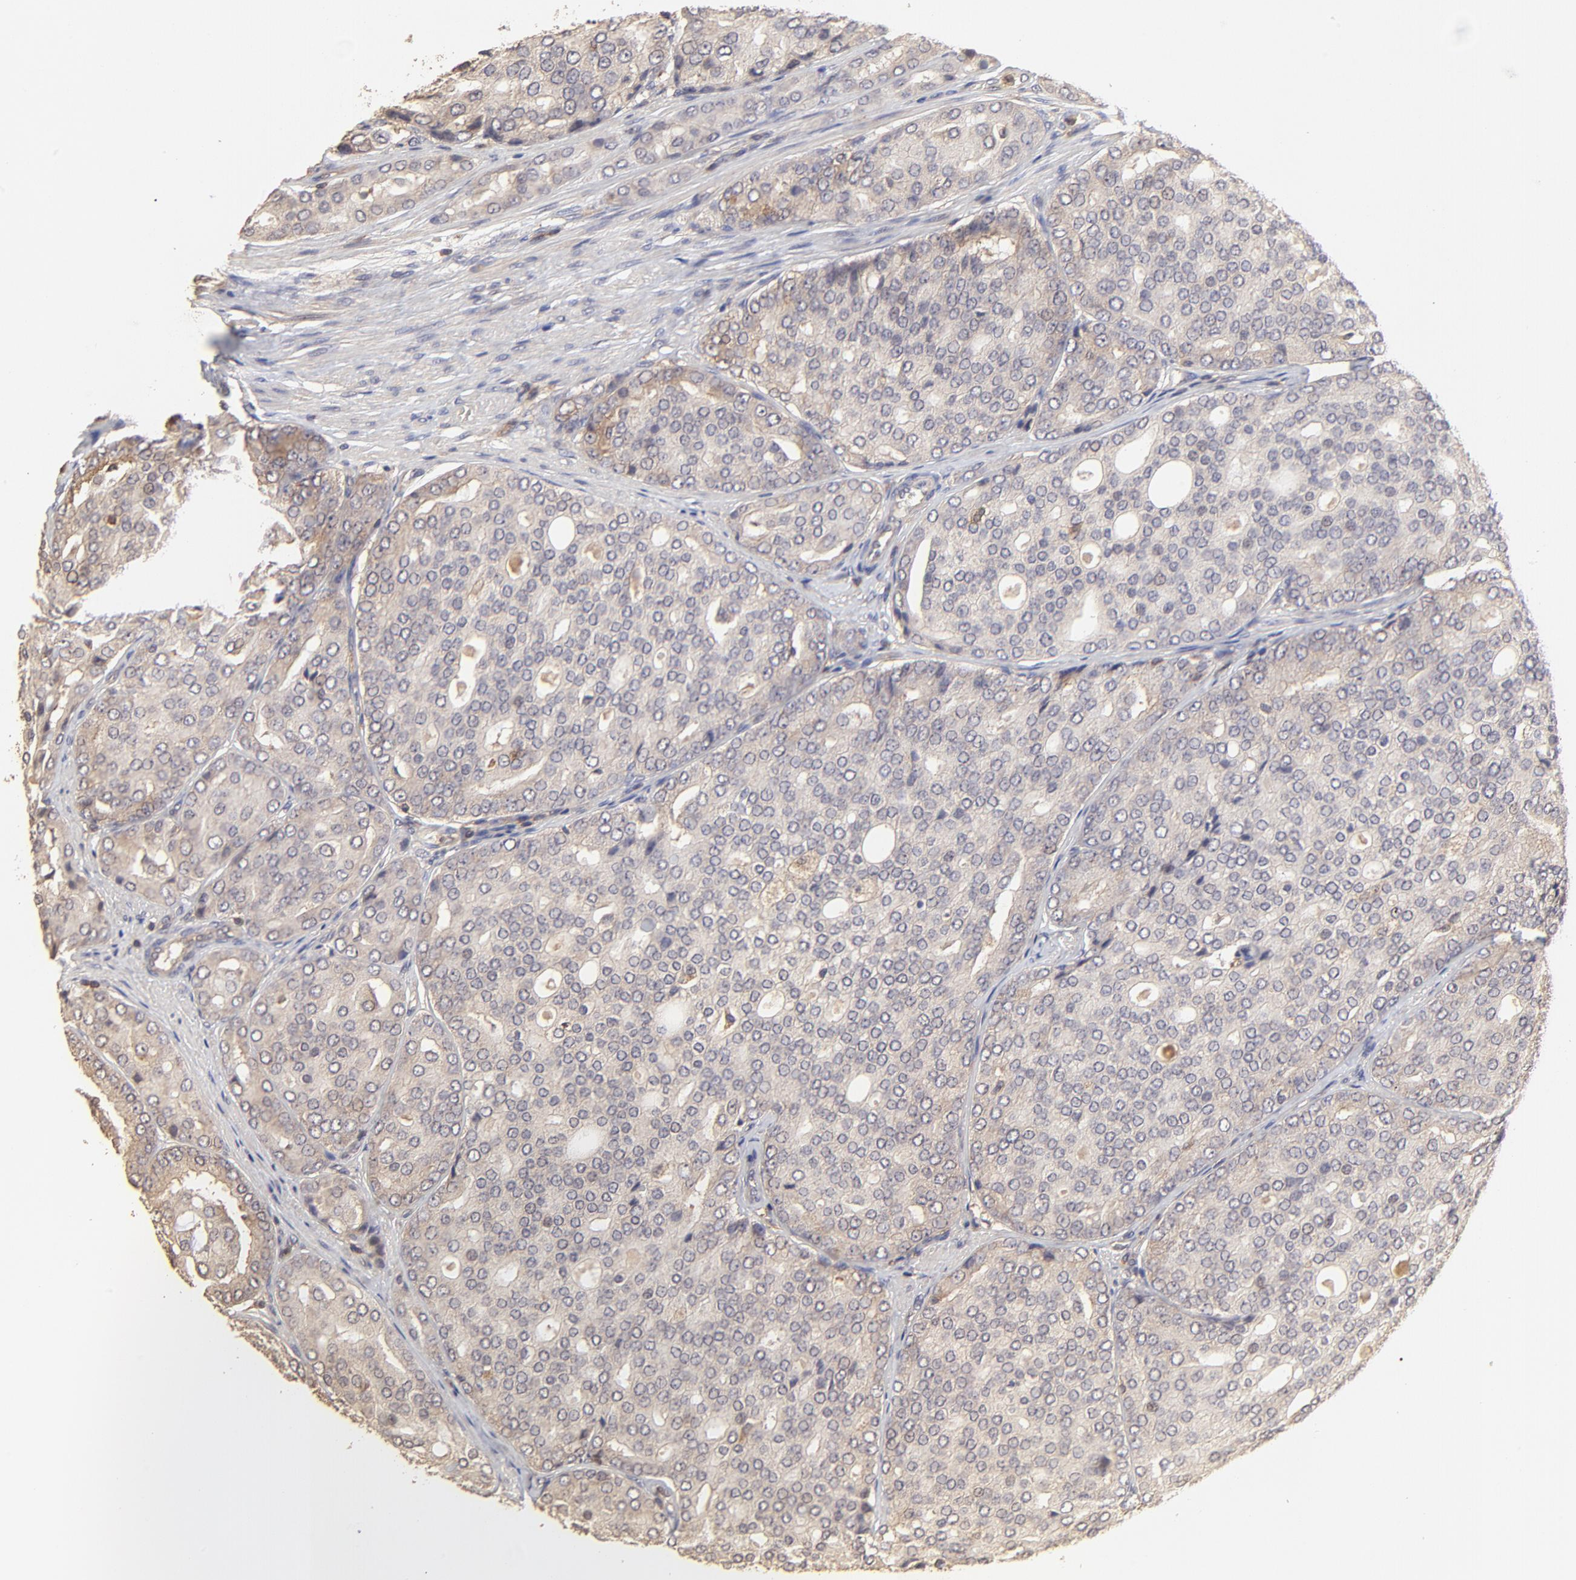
{"staining": {"intensity": "moderate", "quantity": ">75%", "location": "cytoplasmic/membranous"}, "tissue": "prostate cancer", "cell_type": "Tumor cells", "image_type": "cancer", "snomed": [{"axis": "morphology", "description": "Adenocarcinoma, High grade"}, {"axis": "topography", "description": "Prostate"}], "caption": "Protein staining of prostate high-grade adenocarcinoma tissue exhibits moderate cytoplasmic/membranous staining in approximately >75% of tumor cells.", "gene": "STON2", "patient": {"sex": "male", "age": 64}}